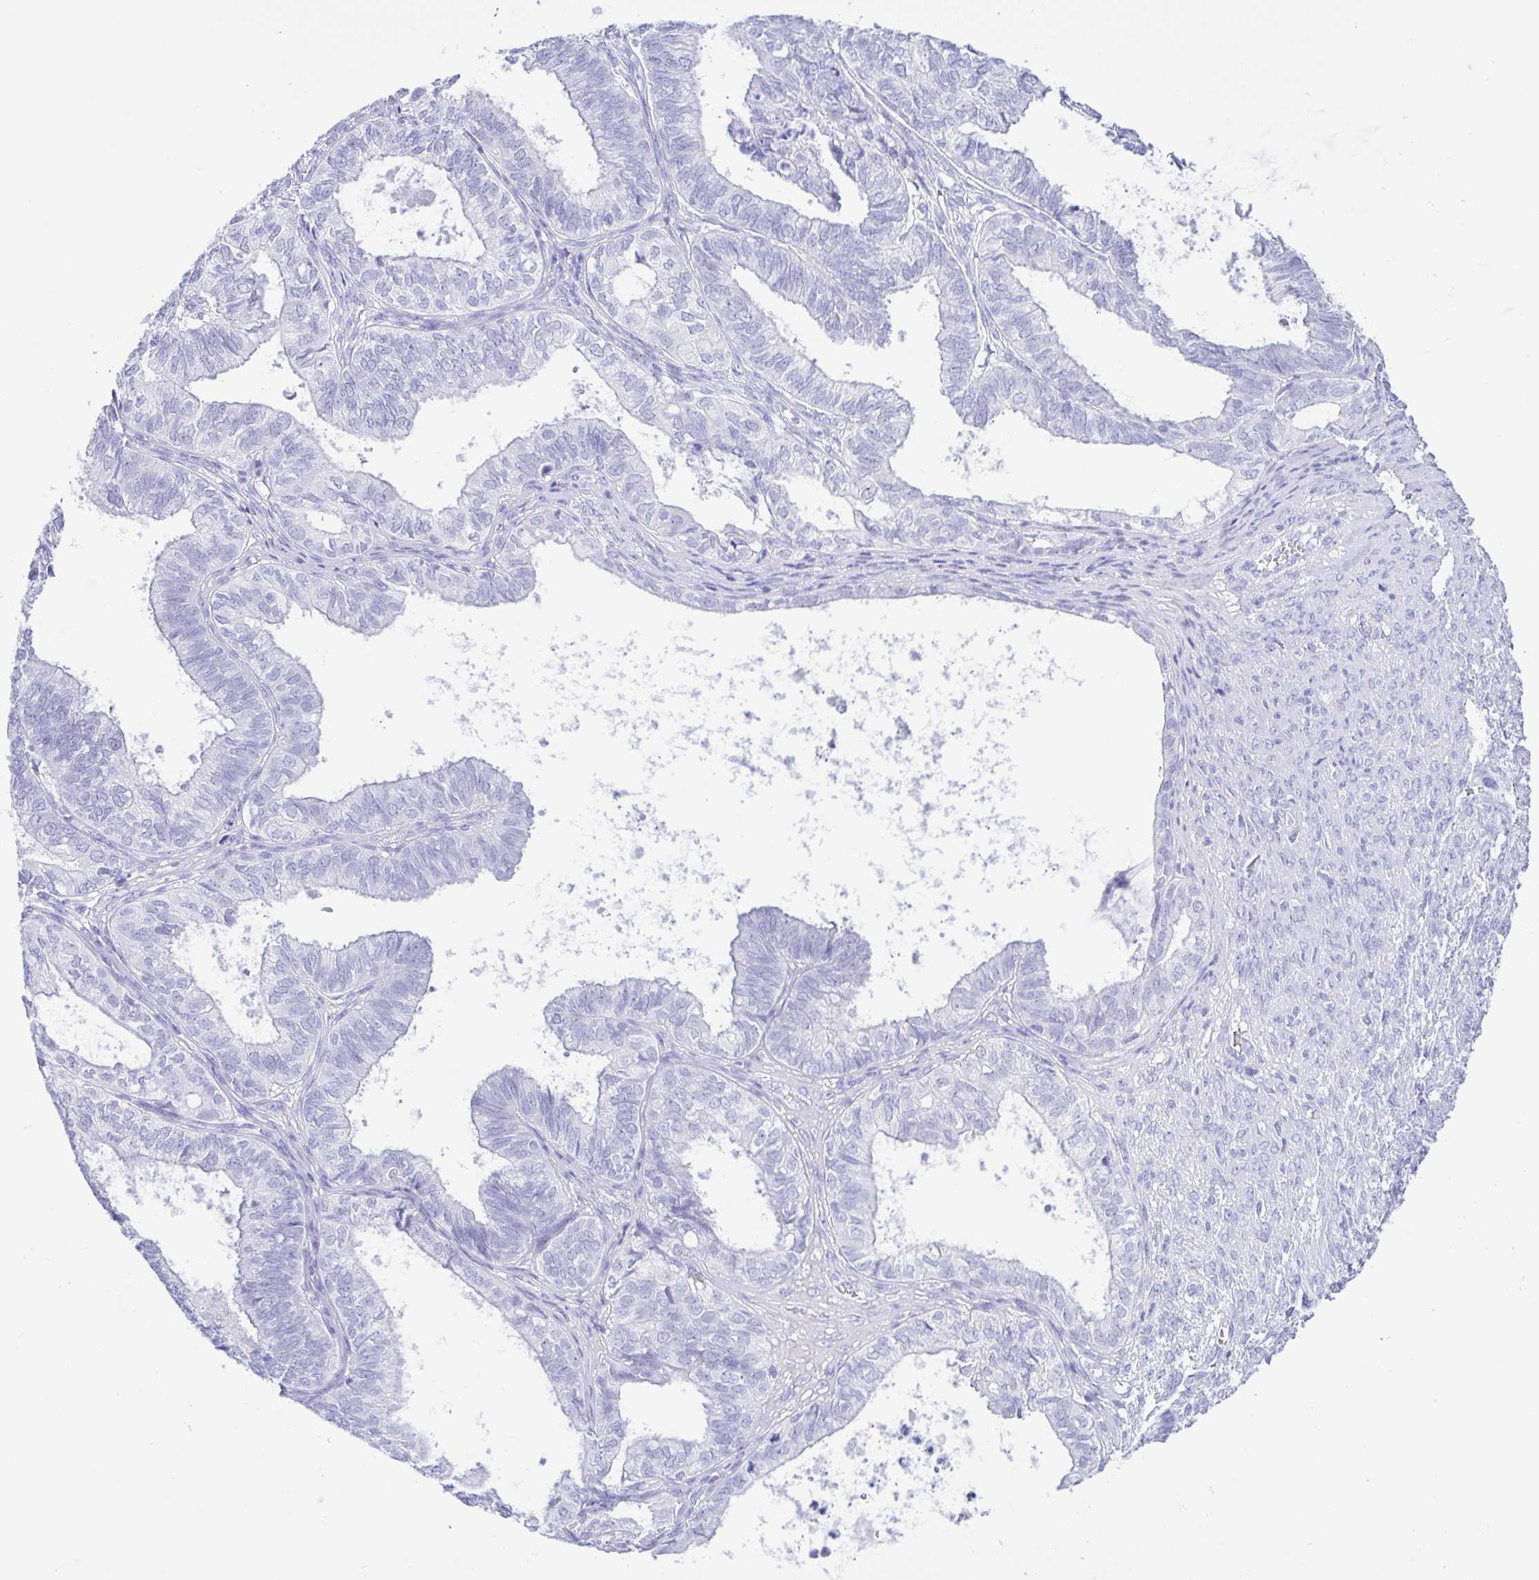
{"staining": {"intensity": "negative", "quantity": "none", "location": "none"}, "tissue": "ovarian cancer", "cell_type": "Tumor cells", "image_type": "cancer", "snomed": [{"axis": "morphology", "description": "Carcinoma, endometroid"}, {"axis": "topography", "description": "Ovary"}], "caption": "Tumor cells are negative for protein expression in human ovarian cancer.", "gene": "CD5", "patient": {"sex": "female", "age": 64}}